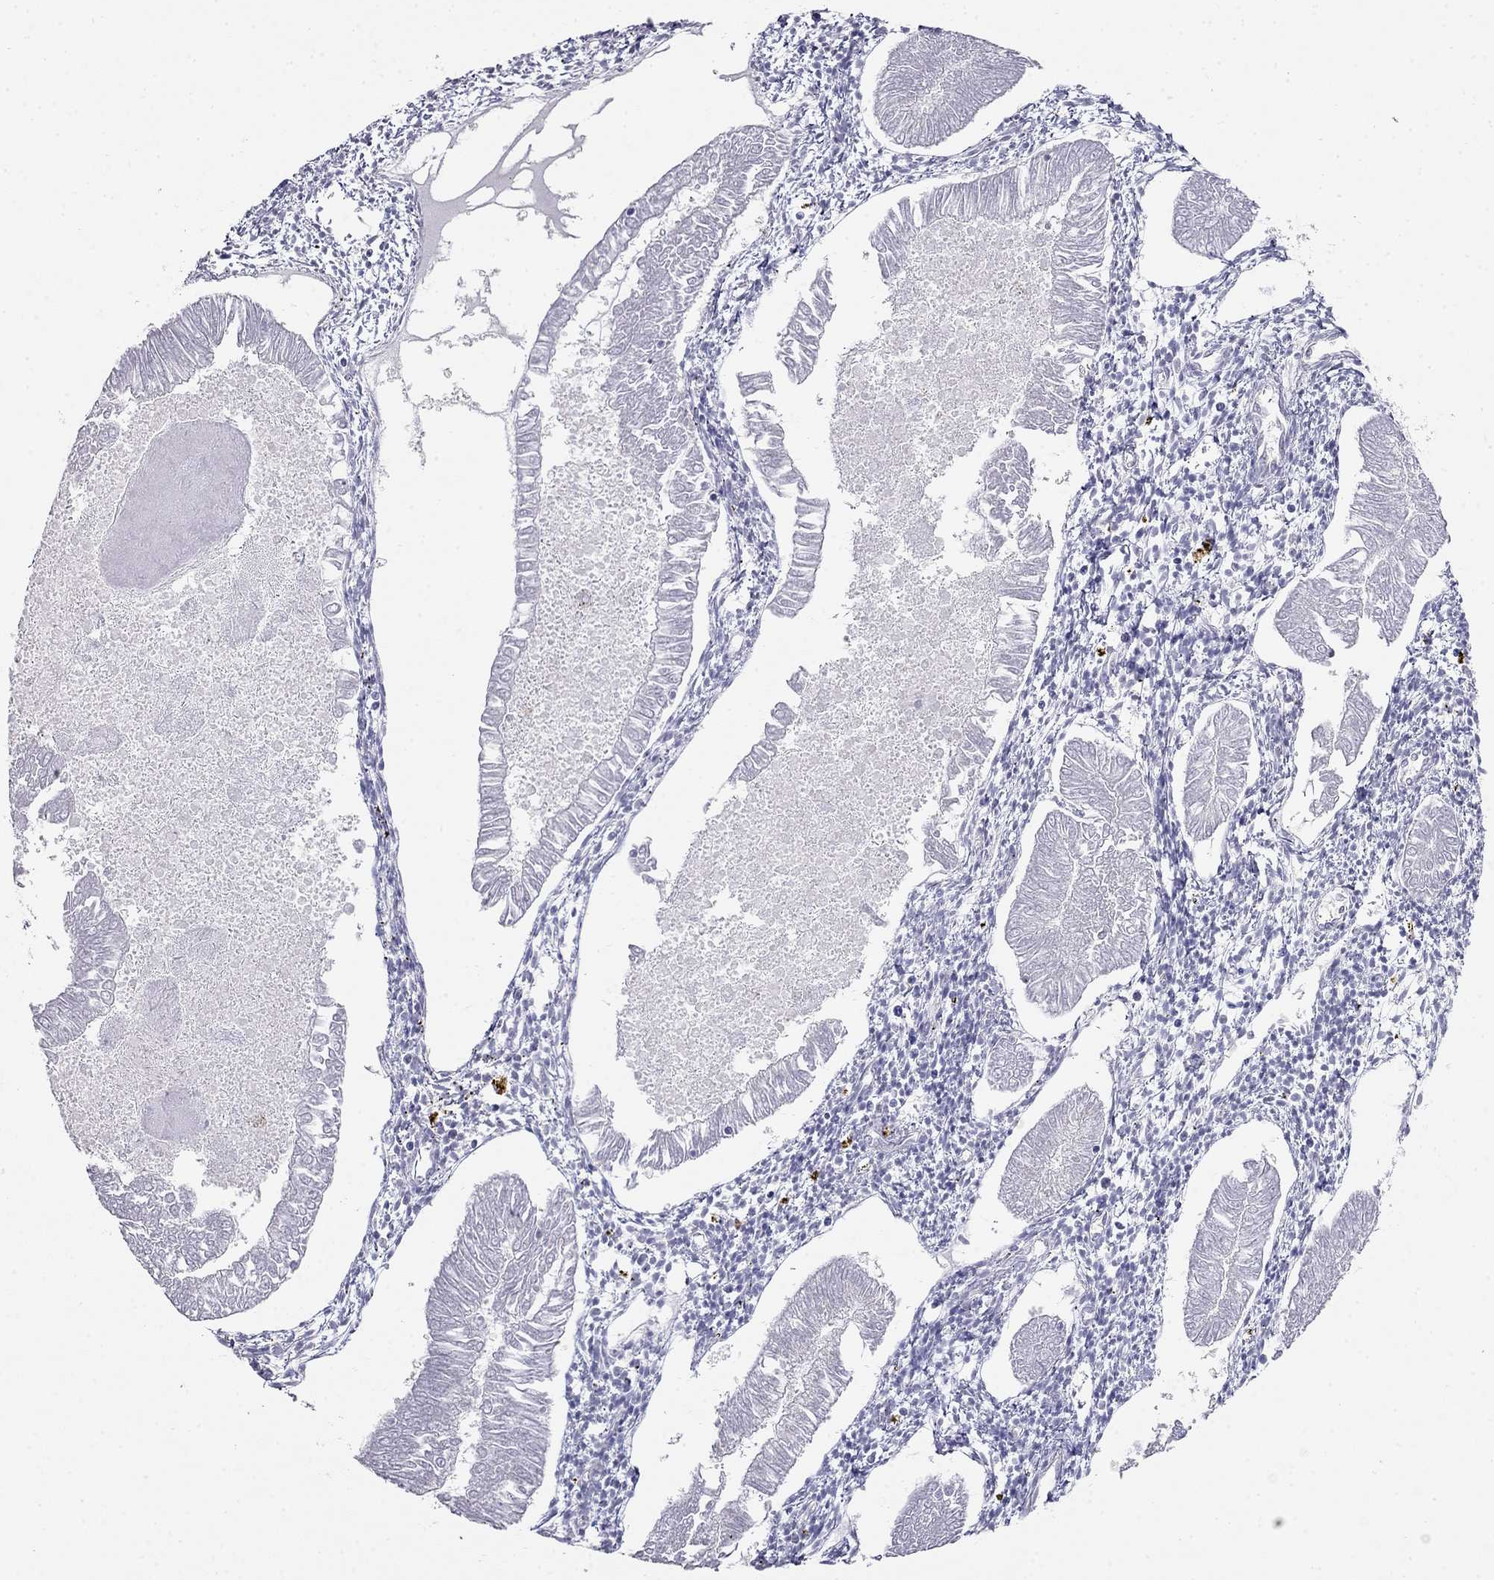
{"staining": {"intensity": "negative", "quantity": "none", "location": "none"}, "tissue": "endometrial cancer", "cell_type": "Tumor cells", "image_type": "cancer", "snomed": [{"axis": "morphology", "description": "Adenocarcinoma, NOS"}, {"axis": "topography", "description": "Endometrium"}], "caption": "Endometrial cancer (adenocarcinoma) was stained to show a protein in brown. There is no significant positivity in tumor cells. (DAB (3,3'-diaminobenzidine) immunohistochemistry visualized using brightfield microscopy, high magnification).", "gene": "LY6H", "patient": {"sex": "female", "age": 53}}